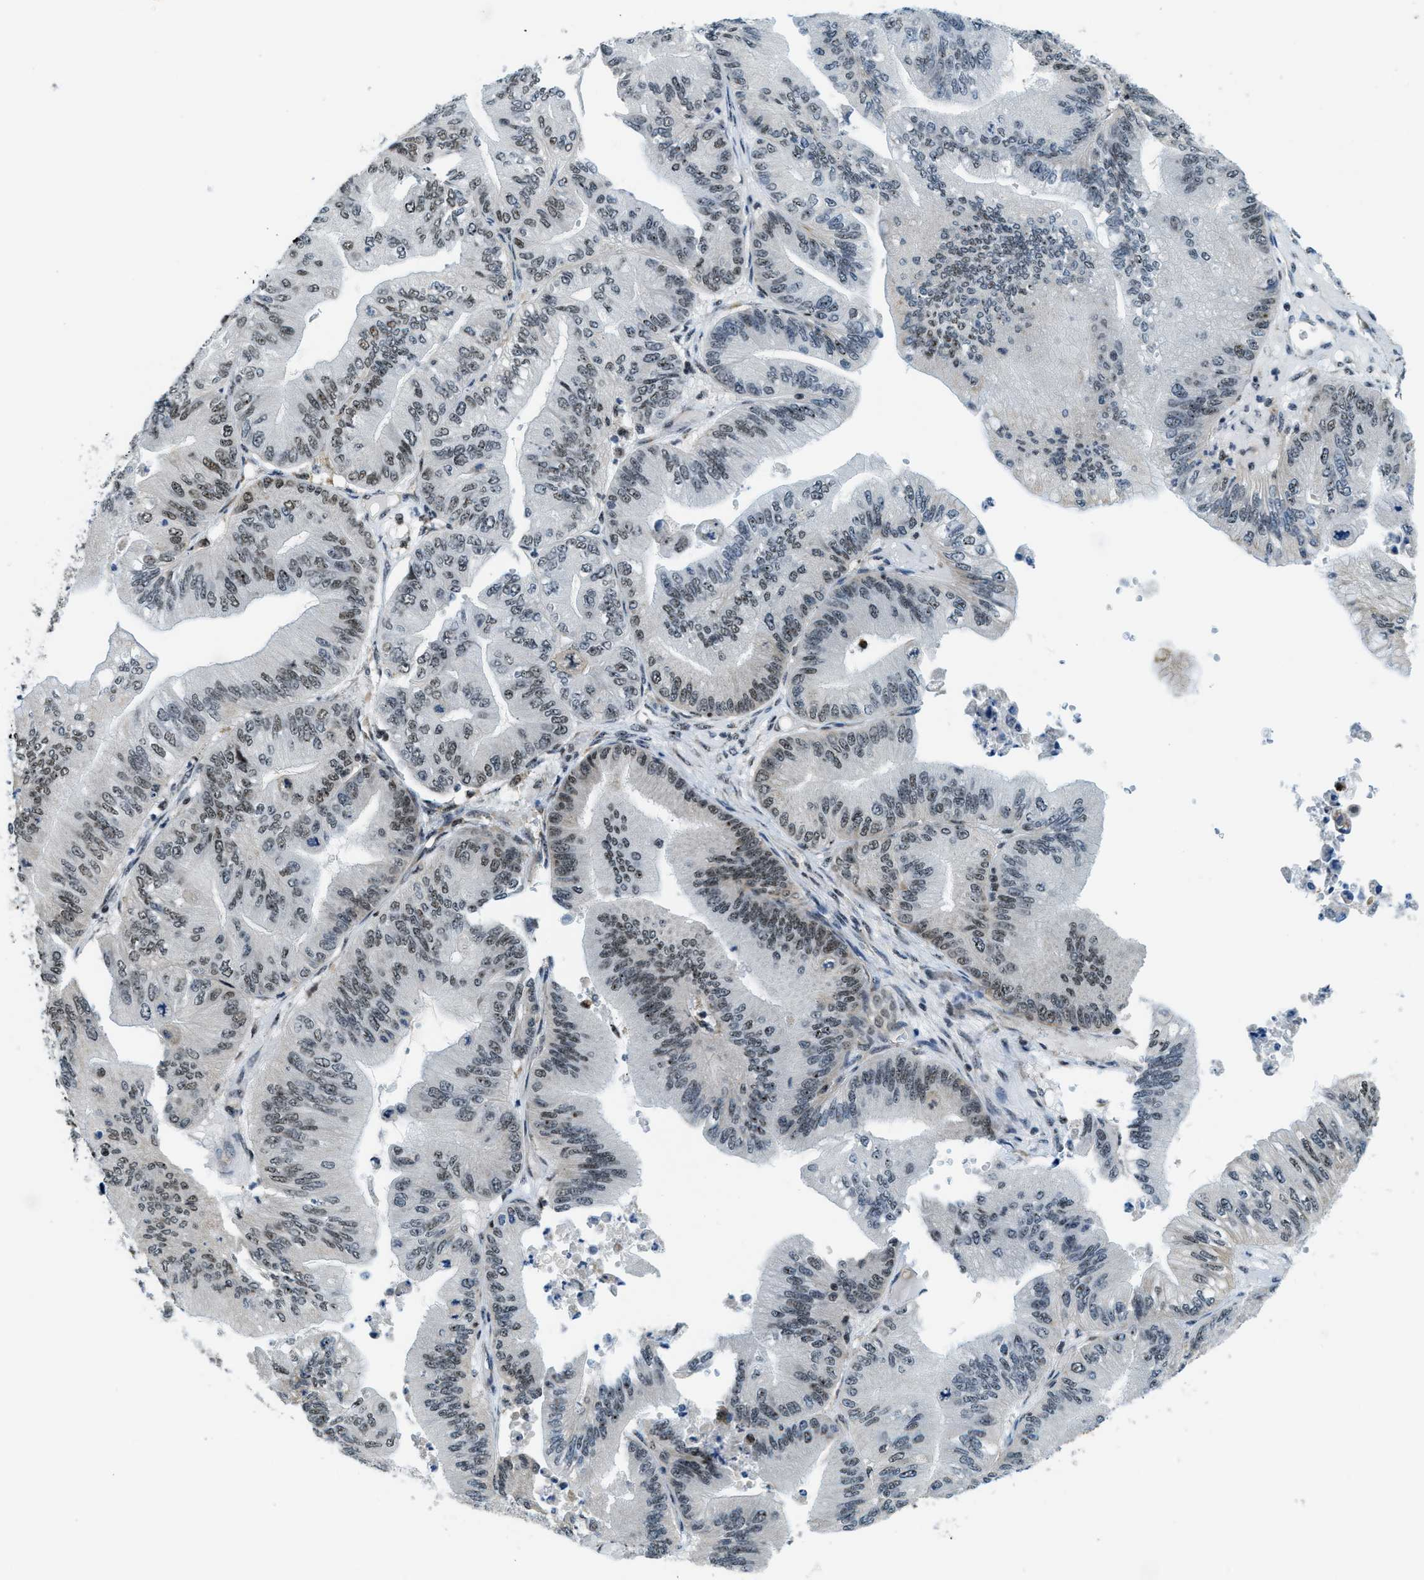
{"staining": {"intensity": "weak", "quantity": "25%-75%", "location": "cytoplasmic/membranous,nuclear"}, "tissue": "ovarian cancer", "cell_type": "Tumor cells", "image_type": "cancer", "snomed": [{"axis": "morphology", "description": "Cystadenocarcinoma, mucinous, NOS"}, {"axis": "topography", "description": "Ovary"}], "caption": "Ovarian mucinous cystadenocarcinoma was stained to show a protein in brown. There is low levels of weak cytoplasmic/membranous and nuclear positivity in approximately 25%-75% of tumor cells.", "gene": "SP100", "patient": {"sex": "female", "age": 61}}